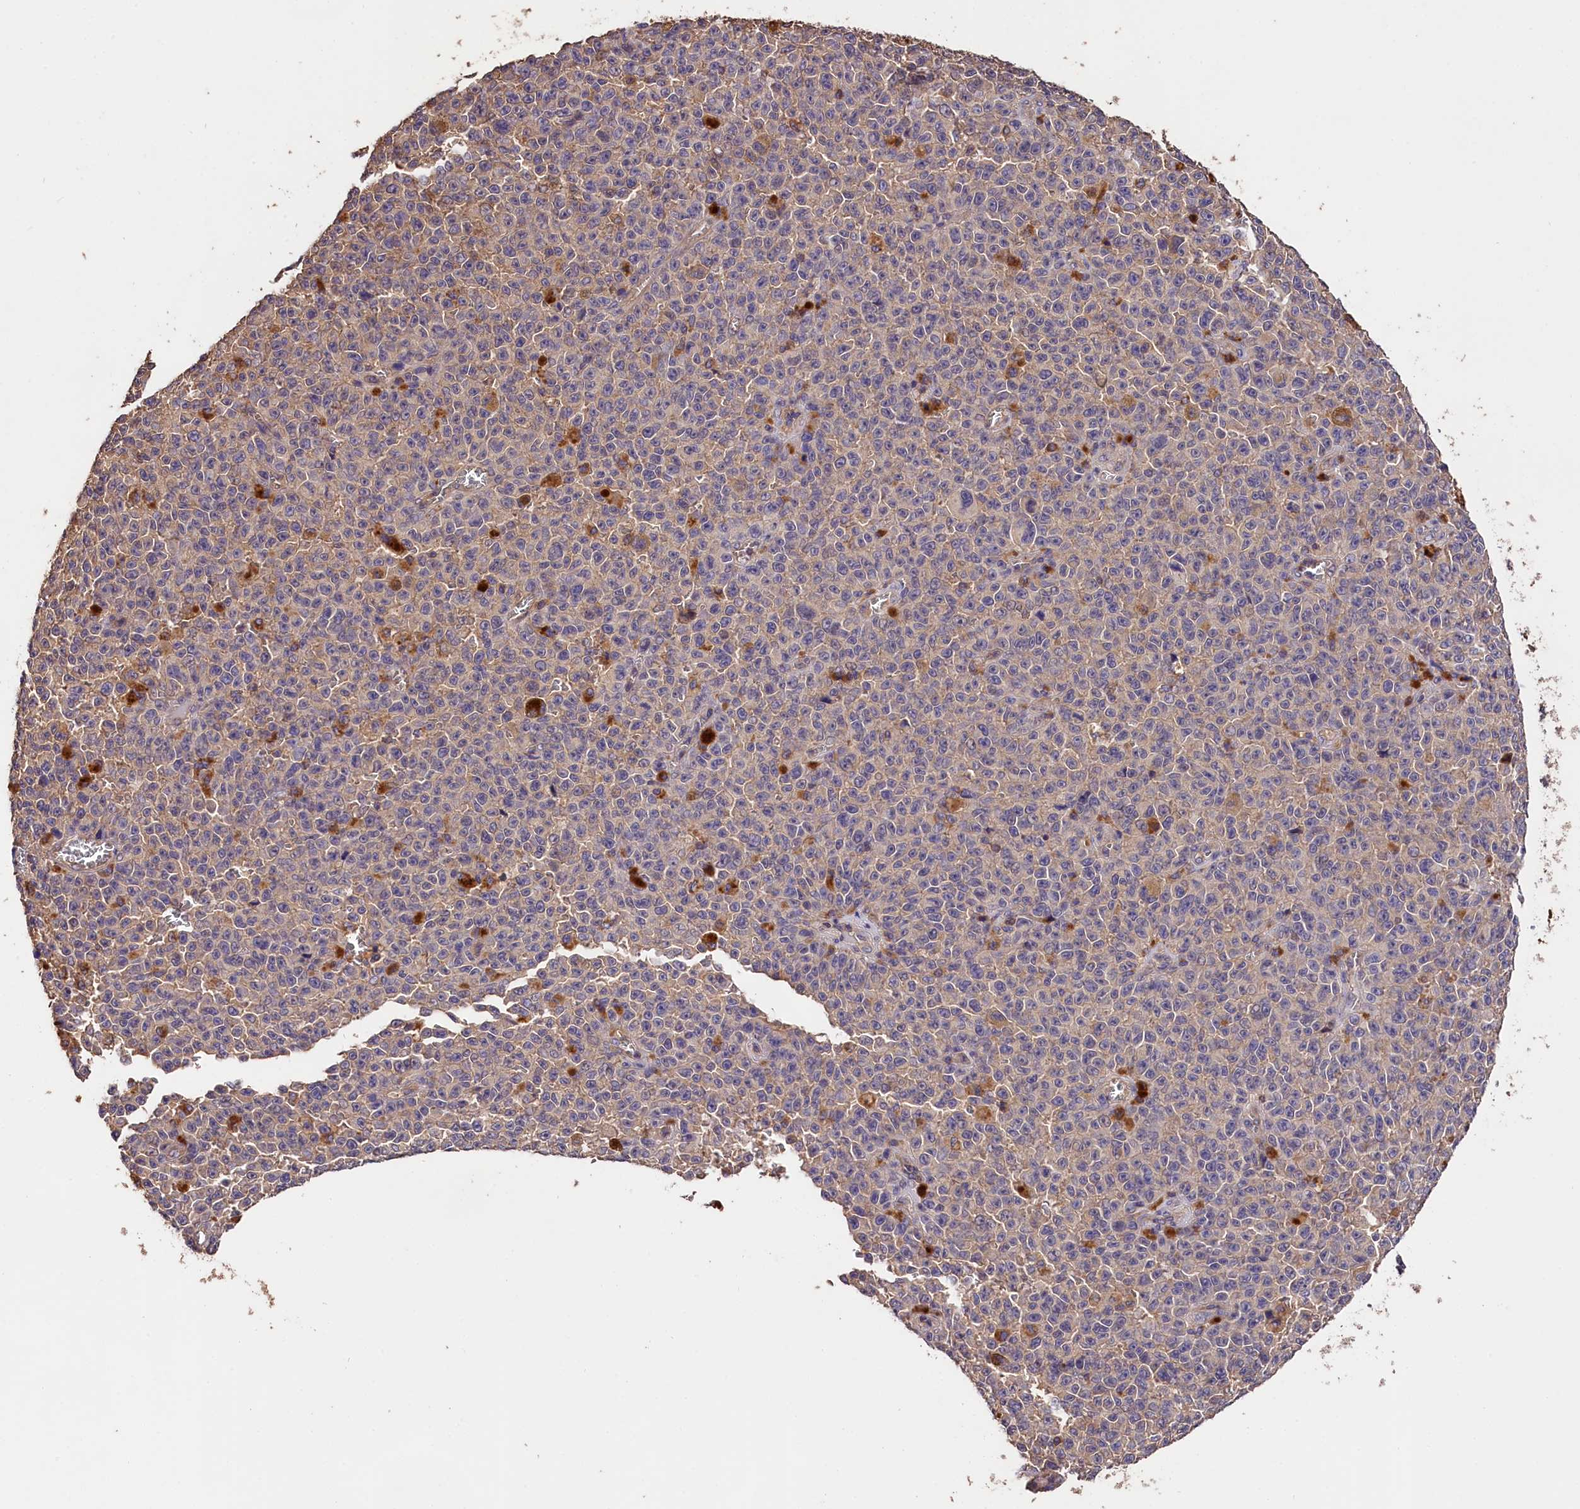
{"staining": {"intensity": "negative", "quantity": "none", "location": "none"}, "tissue": "melanoma", "cell_type": "Tumor cells", "image_type": "cancer", "snomed": [{"axis": "morphology", "description": "Malignant melanoma, NOS"}, {"axis": "topography", "description": "Skin"}], "caption": "Human malignant melanoma stained for a protein using immunohistochemistry (IHC) displays no positivity in tumor cells.", "gene": "OAS3", "patient": {"sex": "female", "age": 82}}